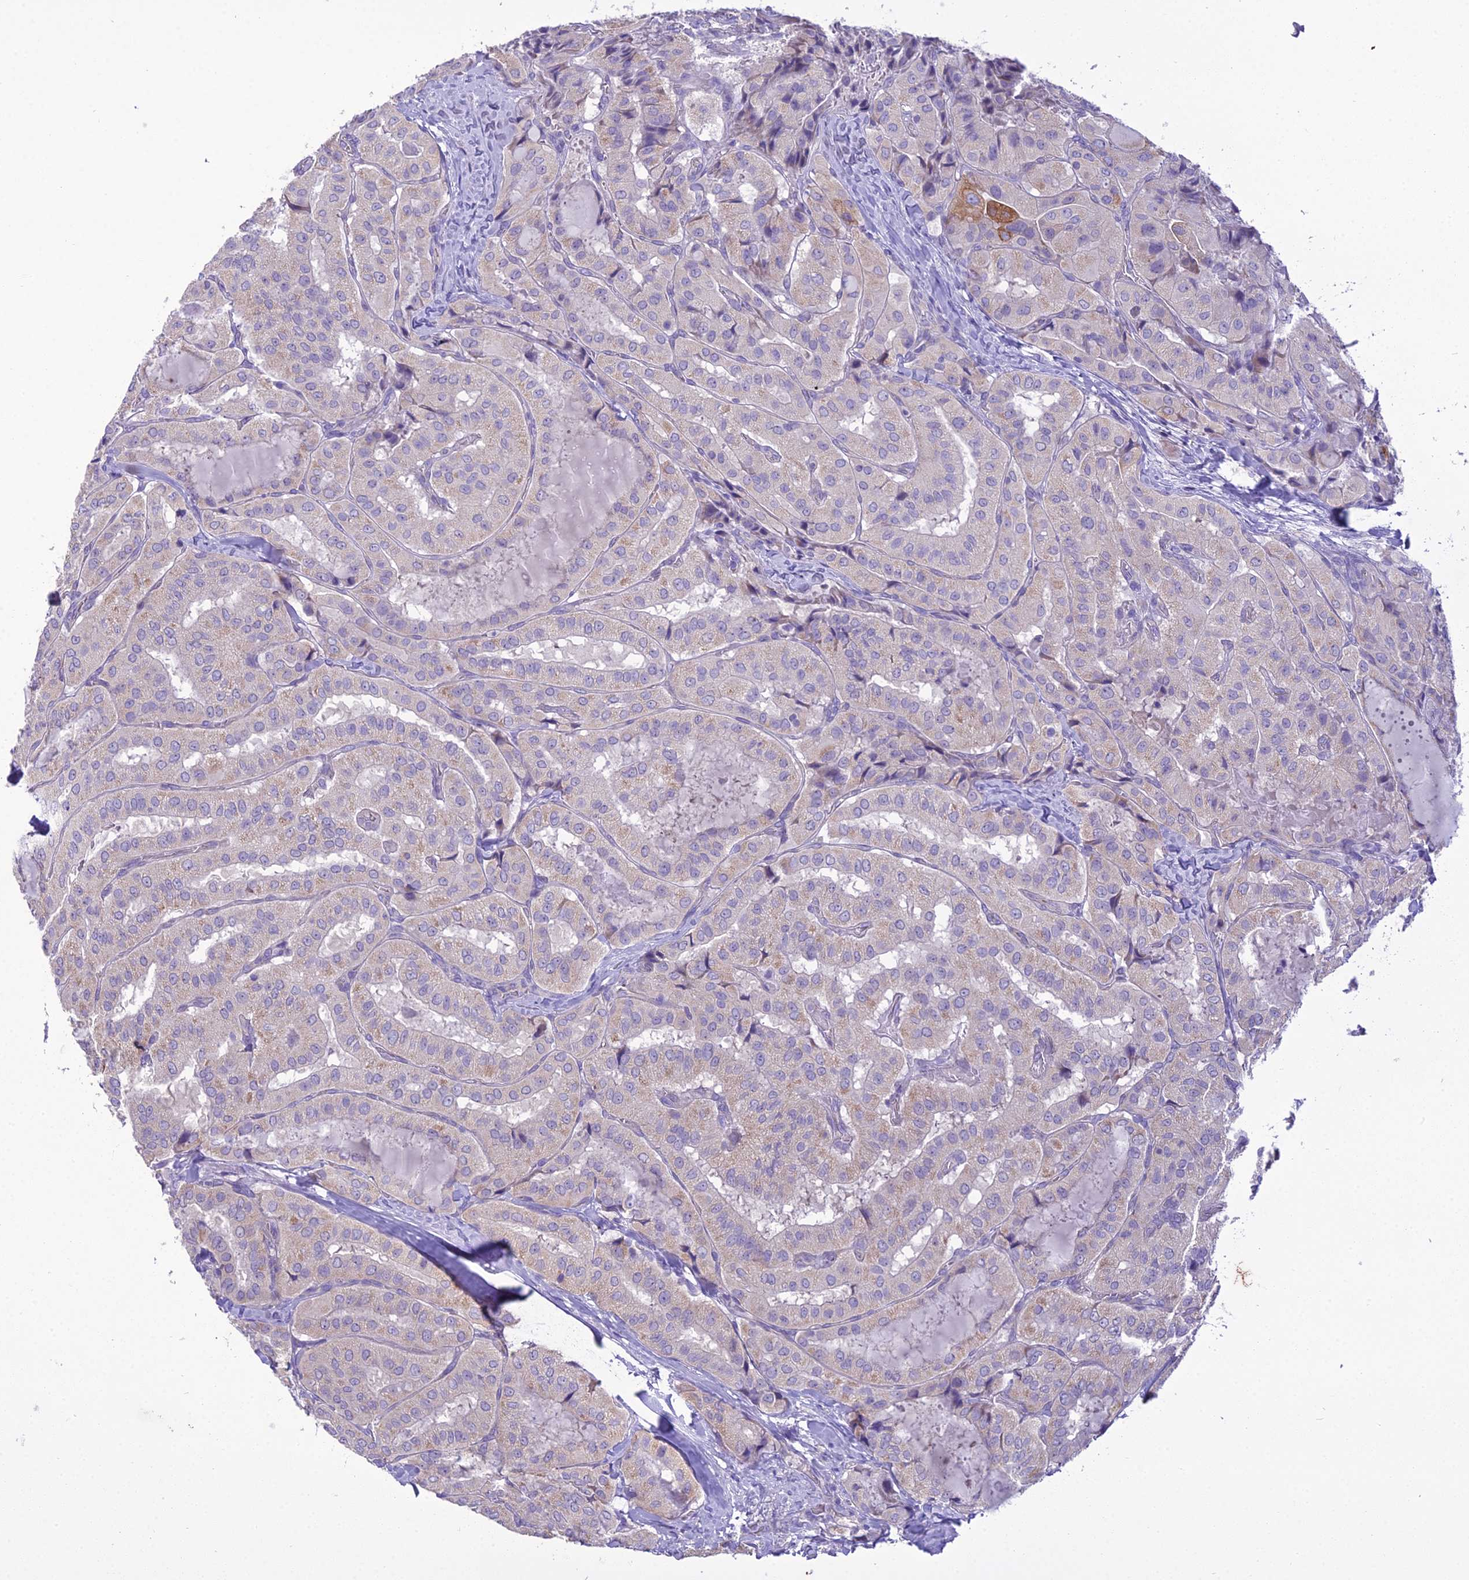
{"staining": {"intensity": "moderate", "quantity": "<25%", "location": "cytoplasmic/membranous"}, "tissue": "thyroid cancer", "cell_type": "Tumor cells", "image_type": "cancer", "snomed": [{"axis": "morphology", "description": "Normal tissue, NOS"}, {"axis": "morphology", "description": "Papillary adenocarcinoma, NOS"}, {"axis": "topography", "description": "Thyroid gland"}], "caption": "High-magnification brightfield microscopy of thyroid cancer (papillary adenocarcinoma) stained with DAB (3,3'-diaminobenzidine) (brown) and counterstained with hematoxylin (blue). tumor cells exhibit moderate cytoplasmic/membranous staining is identified in approximately<25% of cells.", "gene": "SCRT1", "patient": {"sex": "female", "age": 59}}